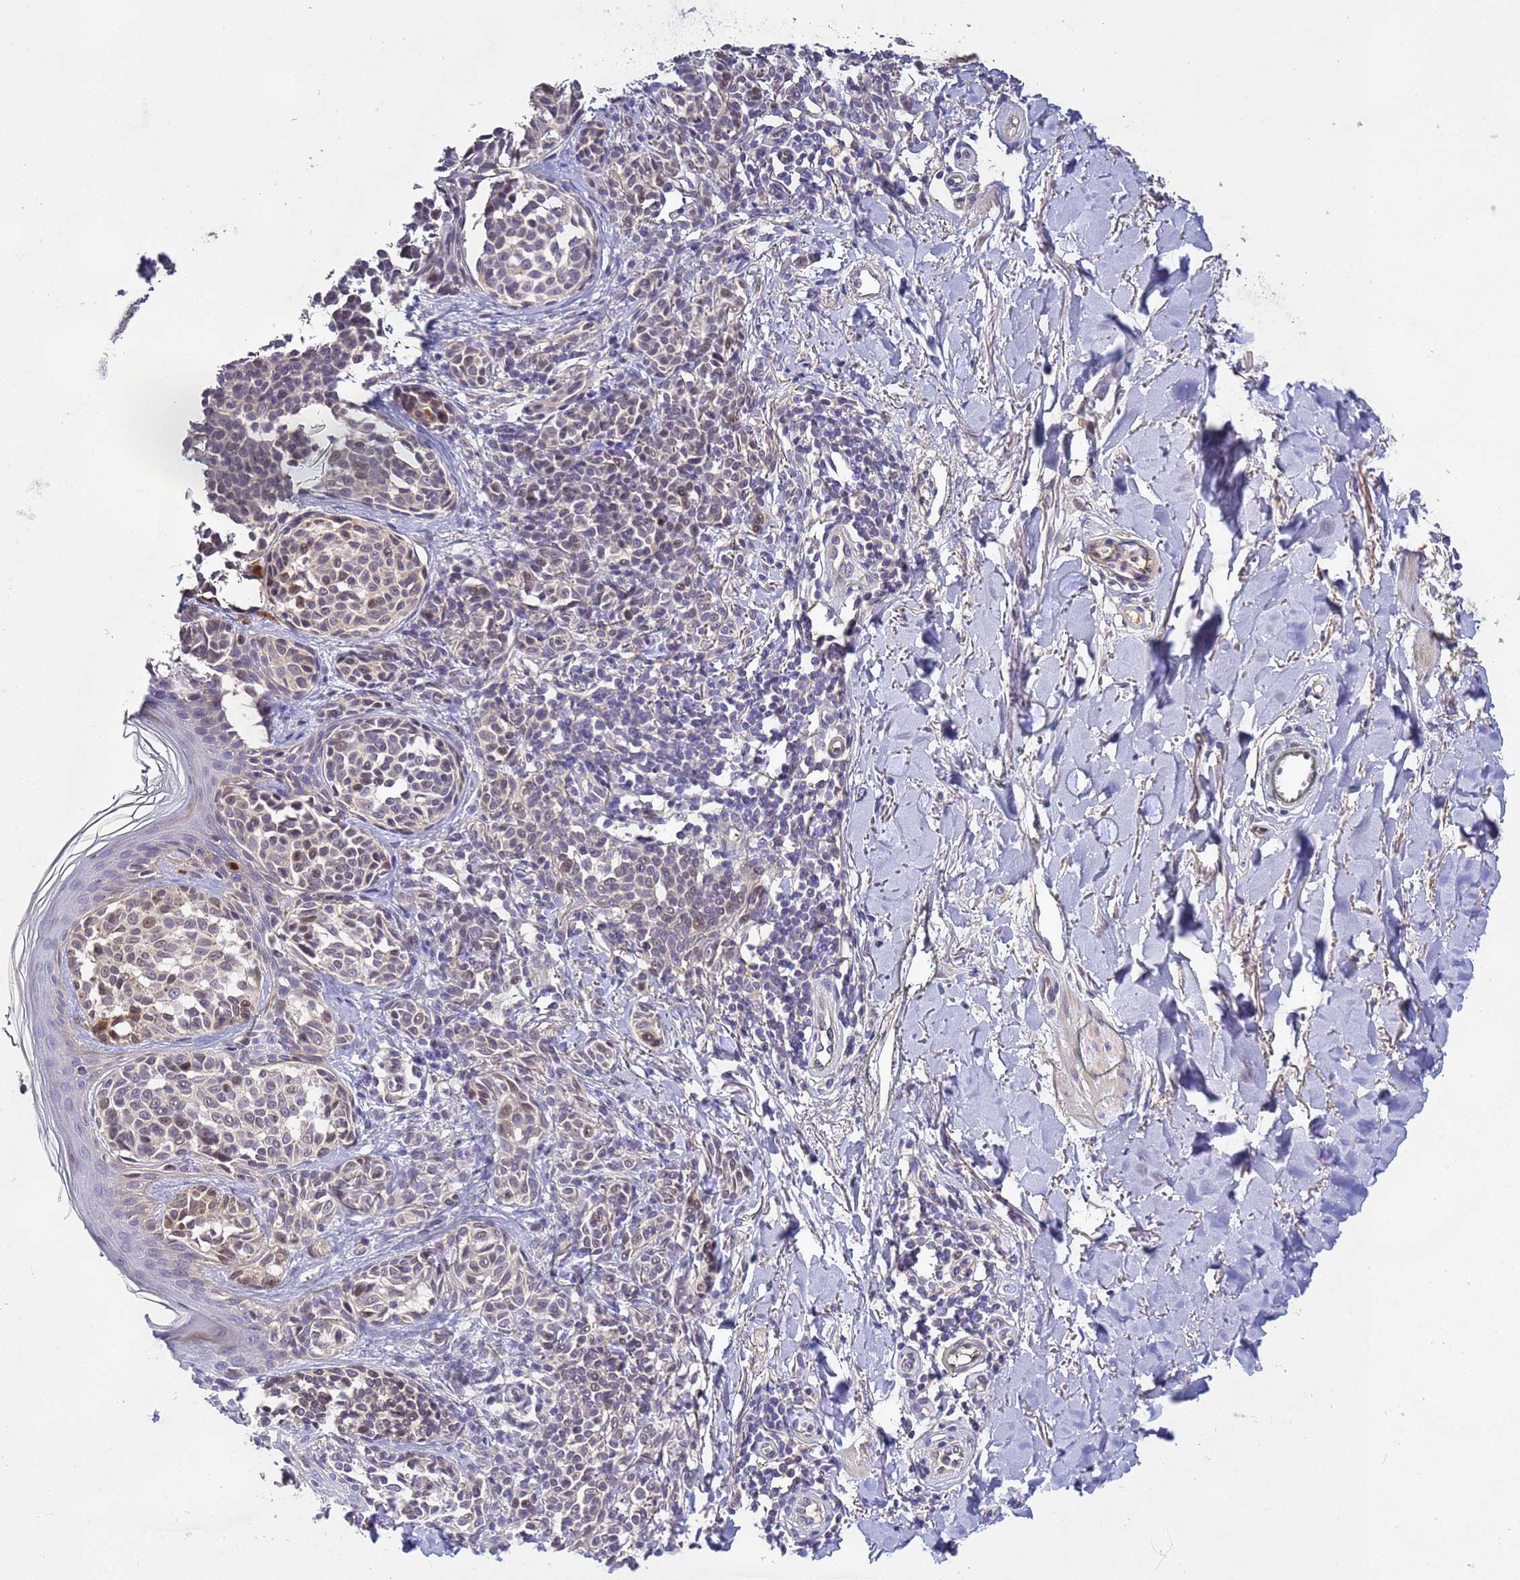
{"staining": {"intensity": "weak", "quantity": "25%-75%", "location": "nuclear"}, "tissue": "melanoma", "cell_type": "Tumor cells", "image_type": "cancer", "snomed": [{"axis": "morphology", "description": "Malignant melanoma, NOS"}, {"axis": "topography", "description": "Skin of upper extremity"}], "caption": "Immunohistochemistry (IHC) photomicrograph of human malignant melanoma stained for a protein (brown), which exhibits low levels of weak nuclear positivity in about 25%-75% of tumor cells.", "gene": "TBCD", "patient": {"sex": "male", "age": 40}}